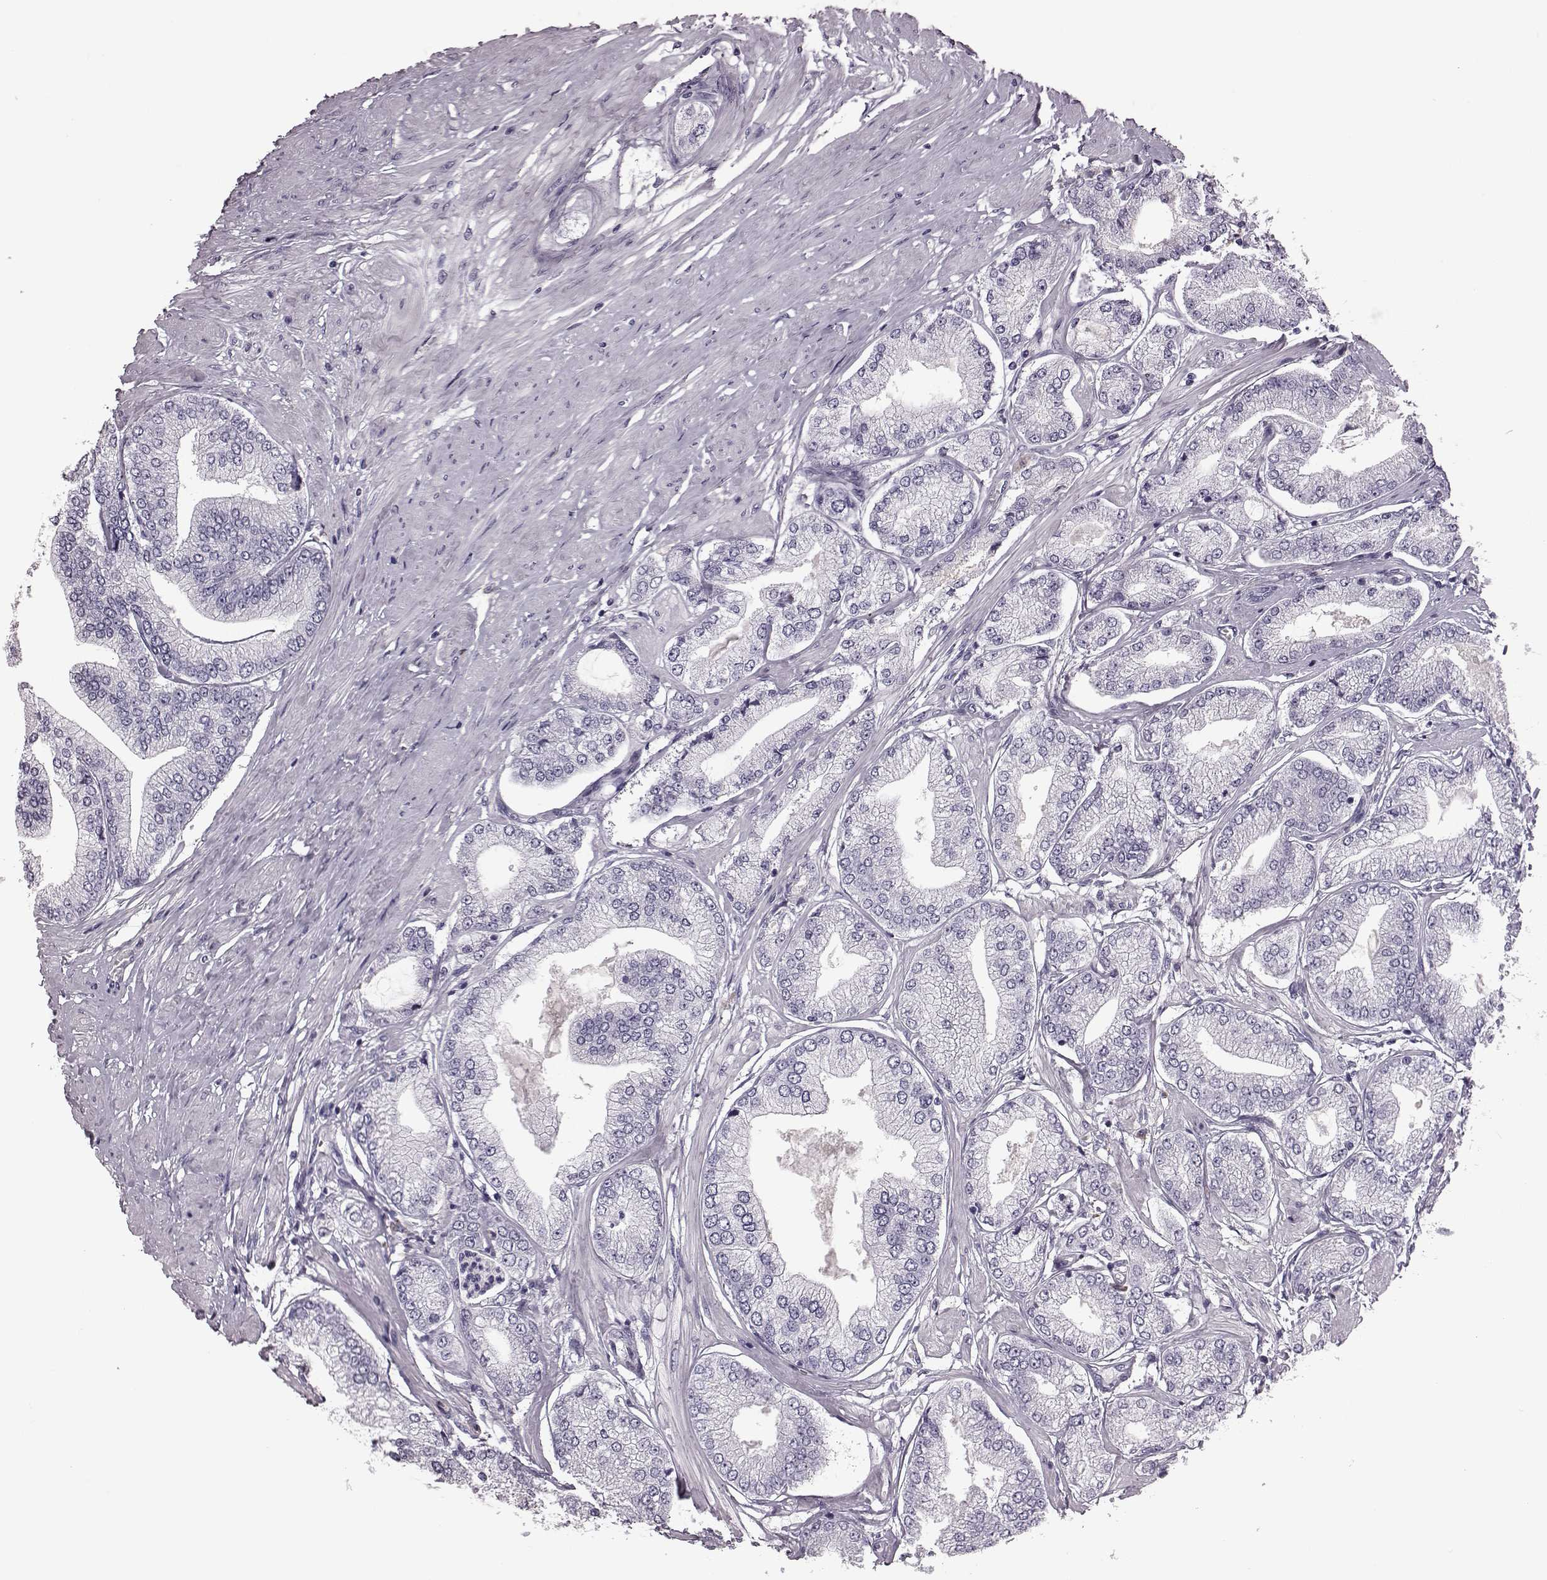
{"staining": {"intensity": "negative", "quantity": "none", "location": "none"}, "tissue": "prostate cancer", "cell_type": "Tumor cells", "image_type": "cancer", "snomed": [{"axis": "morphology", "description": "Adenocarcinoma, Low grade"}, {"axis": "topography", "description": "Prostate"}], "caption": "Immunohistochemistry histopathology image of neoplastic tissue: human prostate low-grade adenocarcinoma stained with DAB reveals no significant protein staining in tumor cells. (IHC, brightfield microscopy, high magnification).", "gene": "SNTG1", "patient": {"sex": "male", "age": 55}}